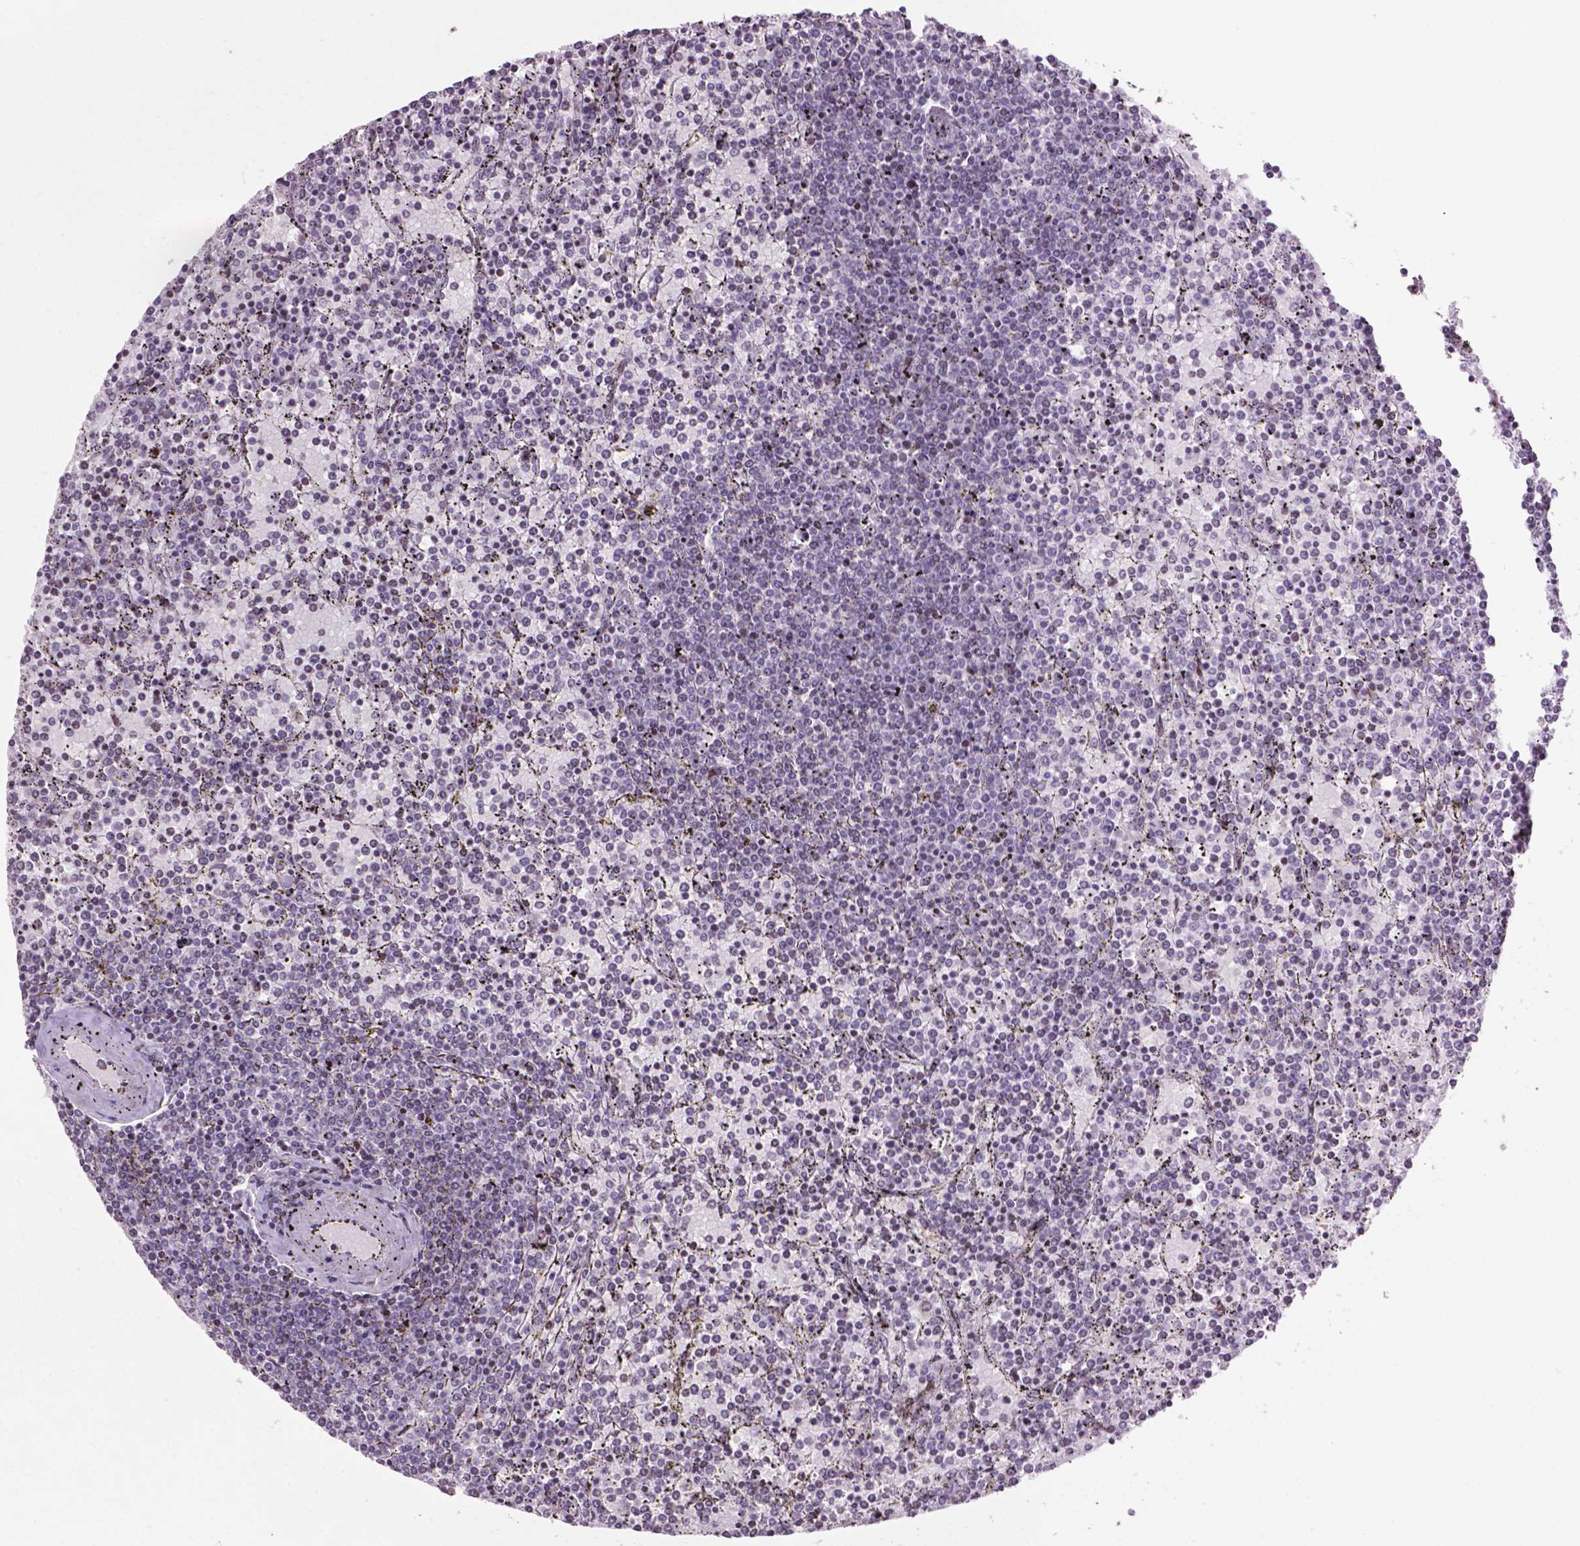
{"staining": {"intensity": "negative", "quantity": "none", "location": "none"}, "tissue": "lymphoma", "cell_type": "Tumor cells", "image_type": "cancer", "snomed": [{"axis": "morphology", "description": "Malignant lymphoma, non-Hodgkin's type, Low grade"}, {"axis": "topography", "description": "Spleen"}], "caption": "Immunohistochemistry photomicrograph of neoplastic tissue: human lymphoma stained with DAB displays no significant protein expression in tumor cells.", "gene": "TH", "patient": {"sex": "female", "age": 77}}